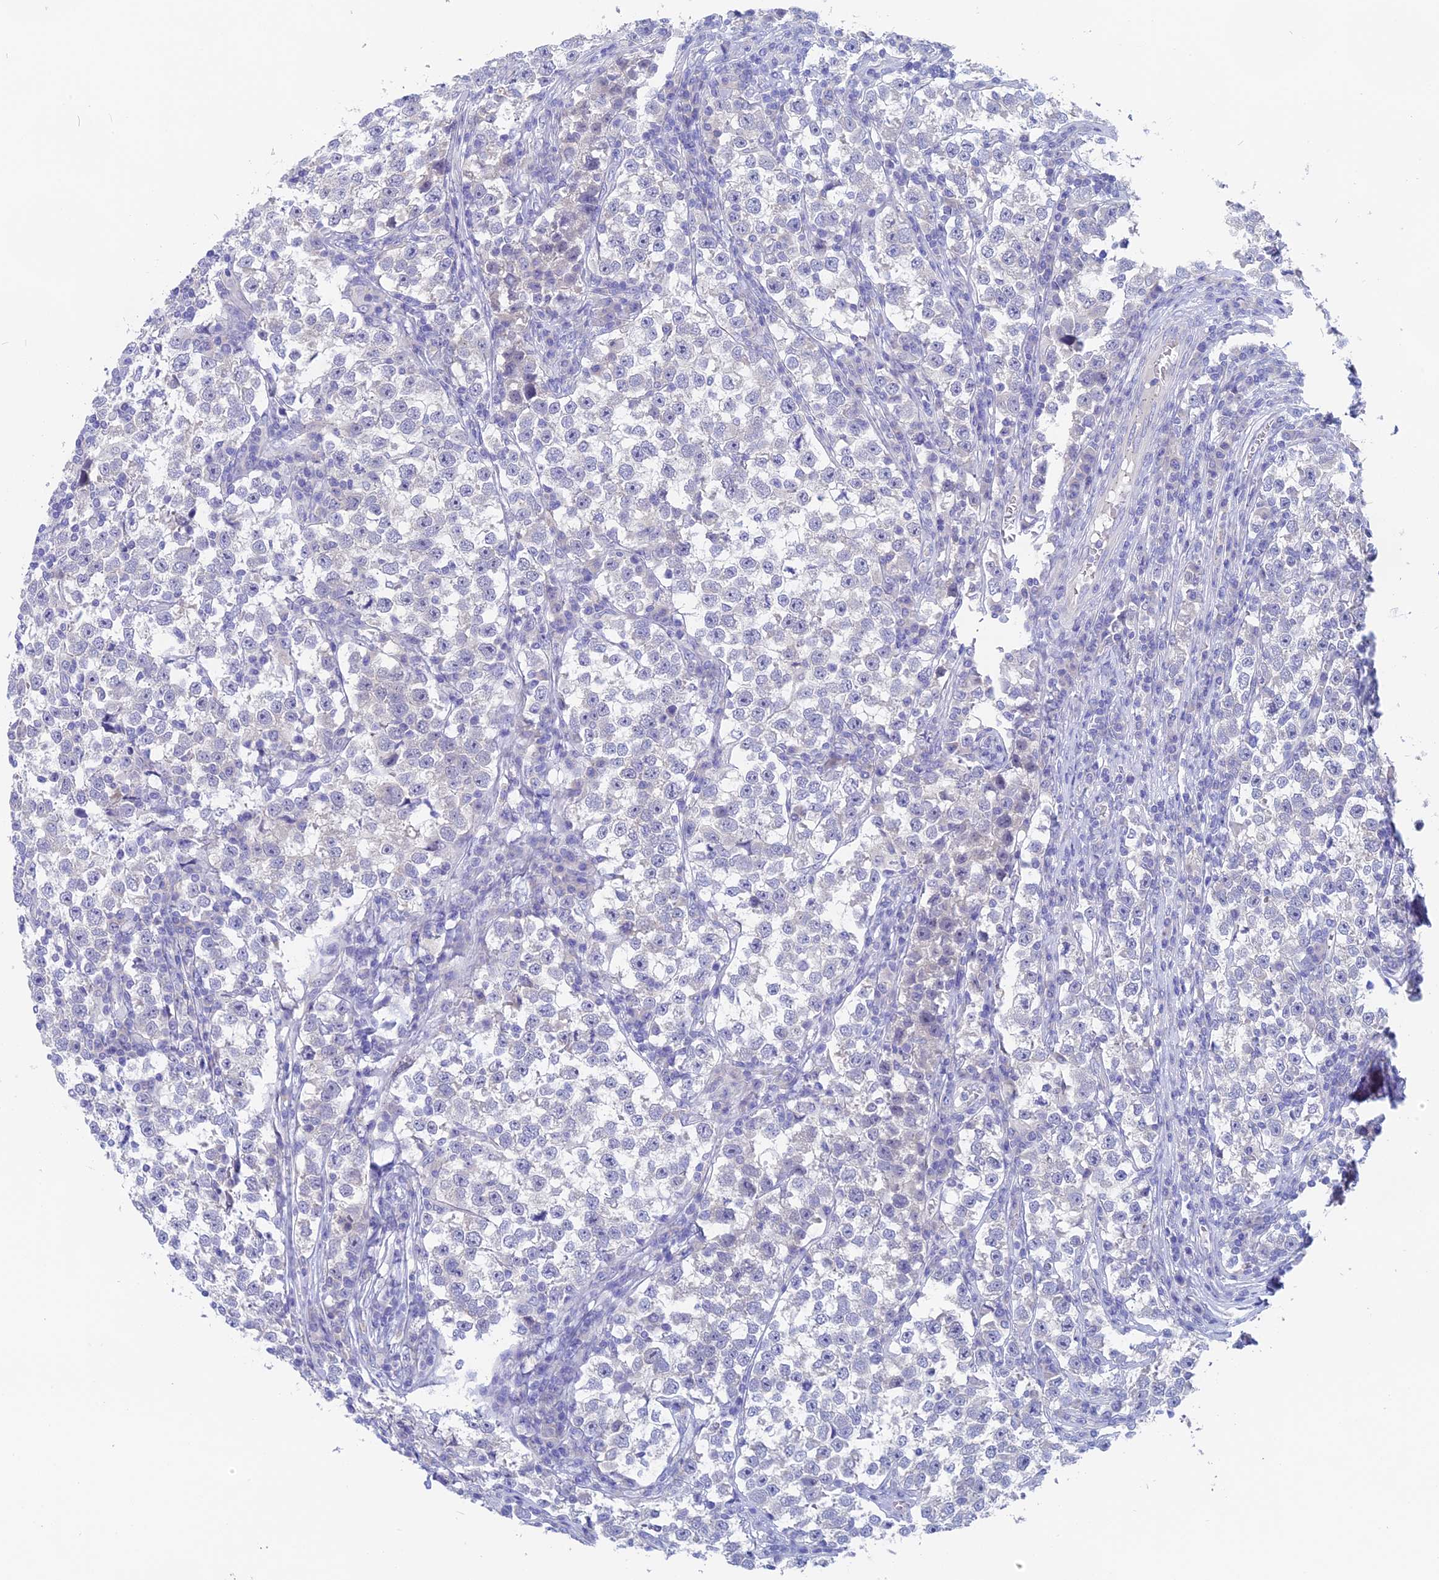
{"staining": {"intensity": "negative", "quantity": "none", "location": "none"}, "tissue": "testis cancer", "cell_type": "Tumor cells", "image_type": "cancer", "snomed": [{"axis": "morphology", "description": "Normal tissue, NOS"}, {"axis": "morphology", "description": "Seminoma, NOS"}, {"axis": "topography", "description": "Testis"}], "caption": "Immunohistochemistry (IHC) of seminoma (testis) displays no positivity in tumor cells.", "gene": "TENT4B", "patient": {"sex": "male", "age": 43}}